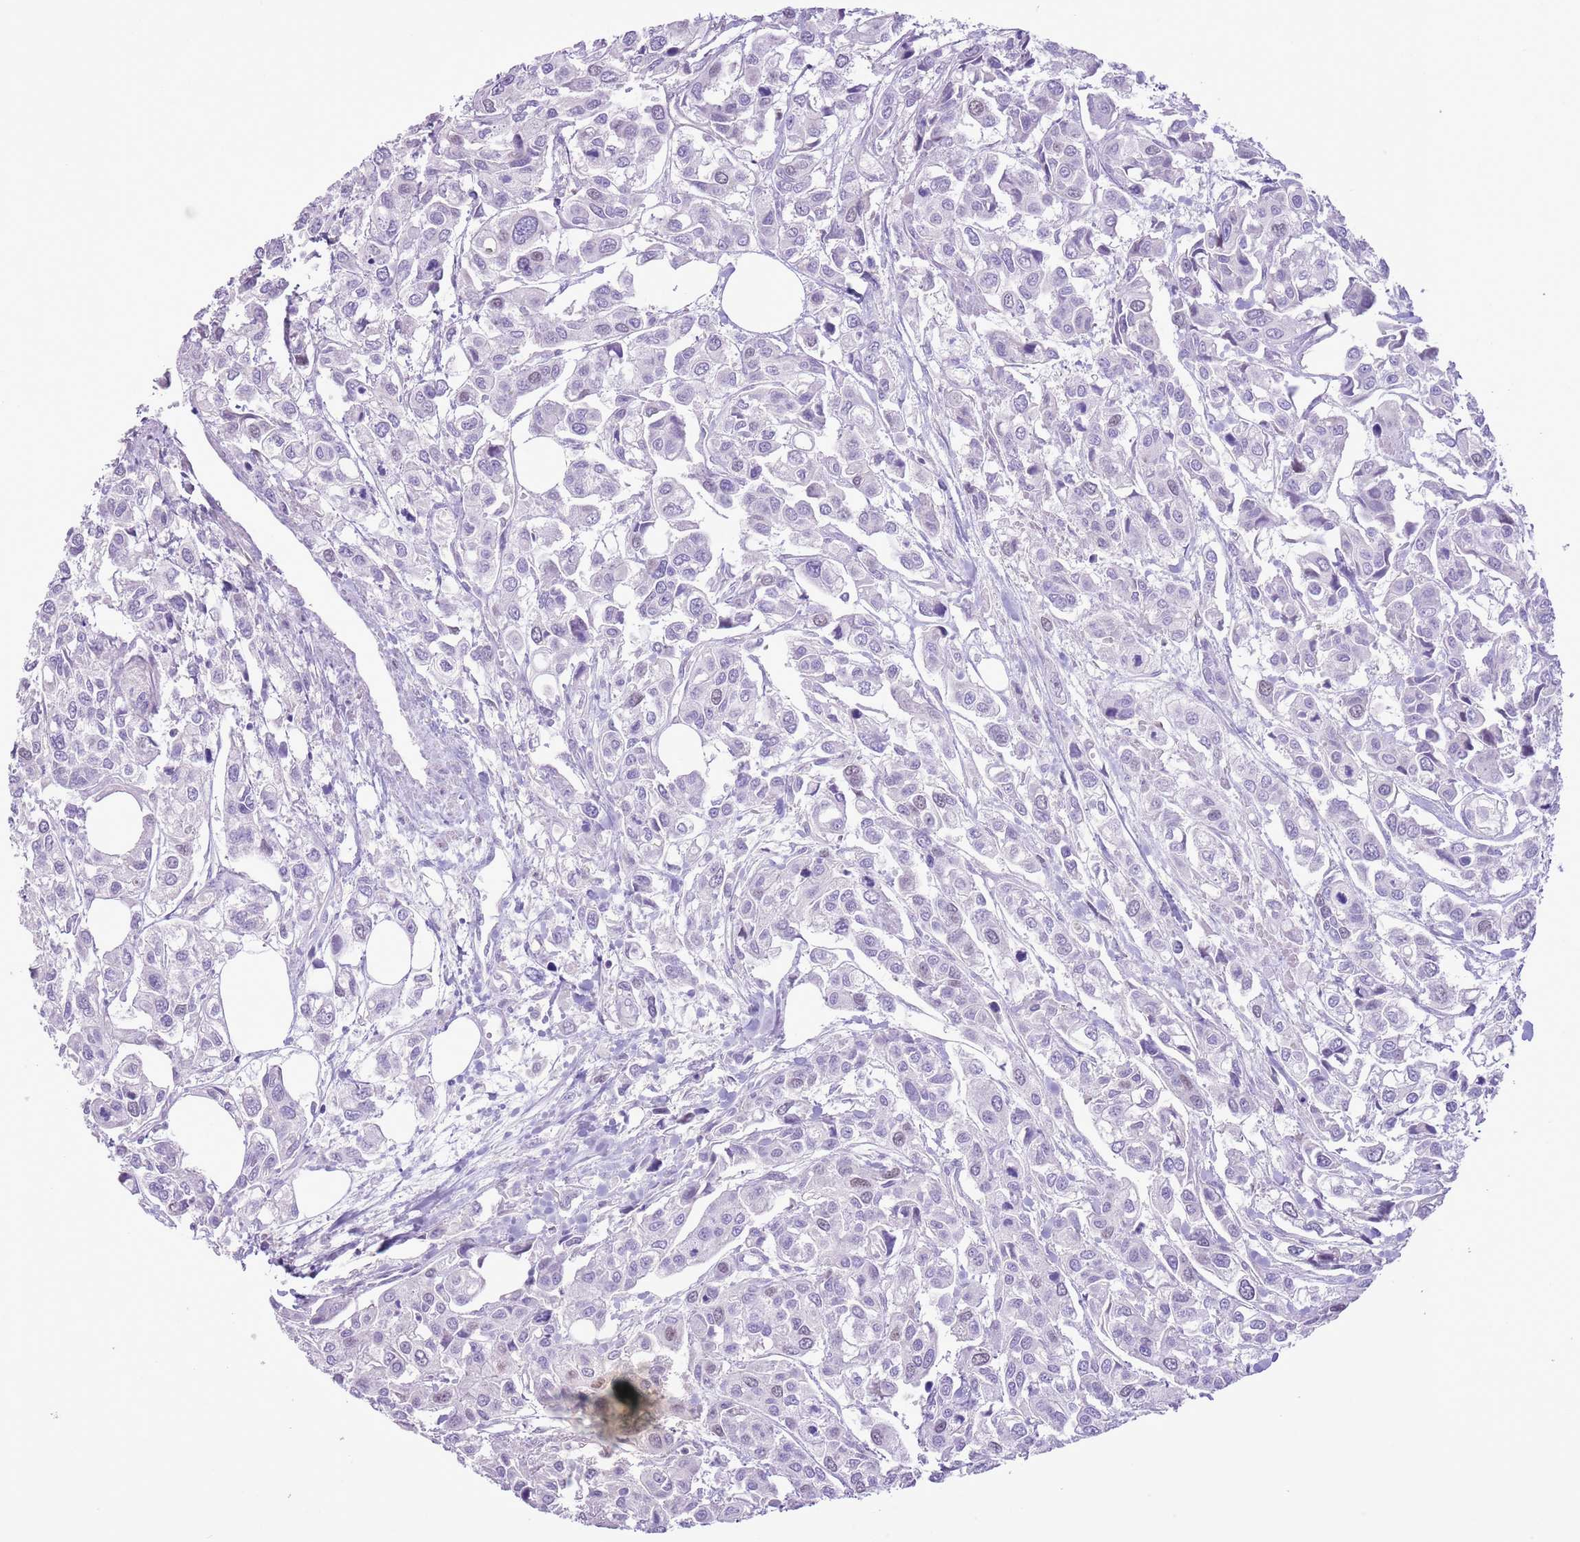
{"staining": {"intensity": "negative", "quantity": "none", "location": "none"}, "tissue": "urothelial cancer", "cell_type": "Tumor cells", "image_type": "cancer", "snomed": [{"axis": "morphology", "description": "Urothelial carcinoma, High grade"}, {"axis": "topography", "description": "Urinary bladder"}], "caption": "An immunohistochemistry (IHC) histopathology image of urothelial cancer is shown. There is no staining in tumor cells of urothelial cancer.", "gene": "GMNN", "patient": {"sex": "male", "age": 67}}